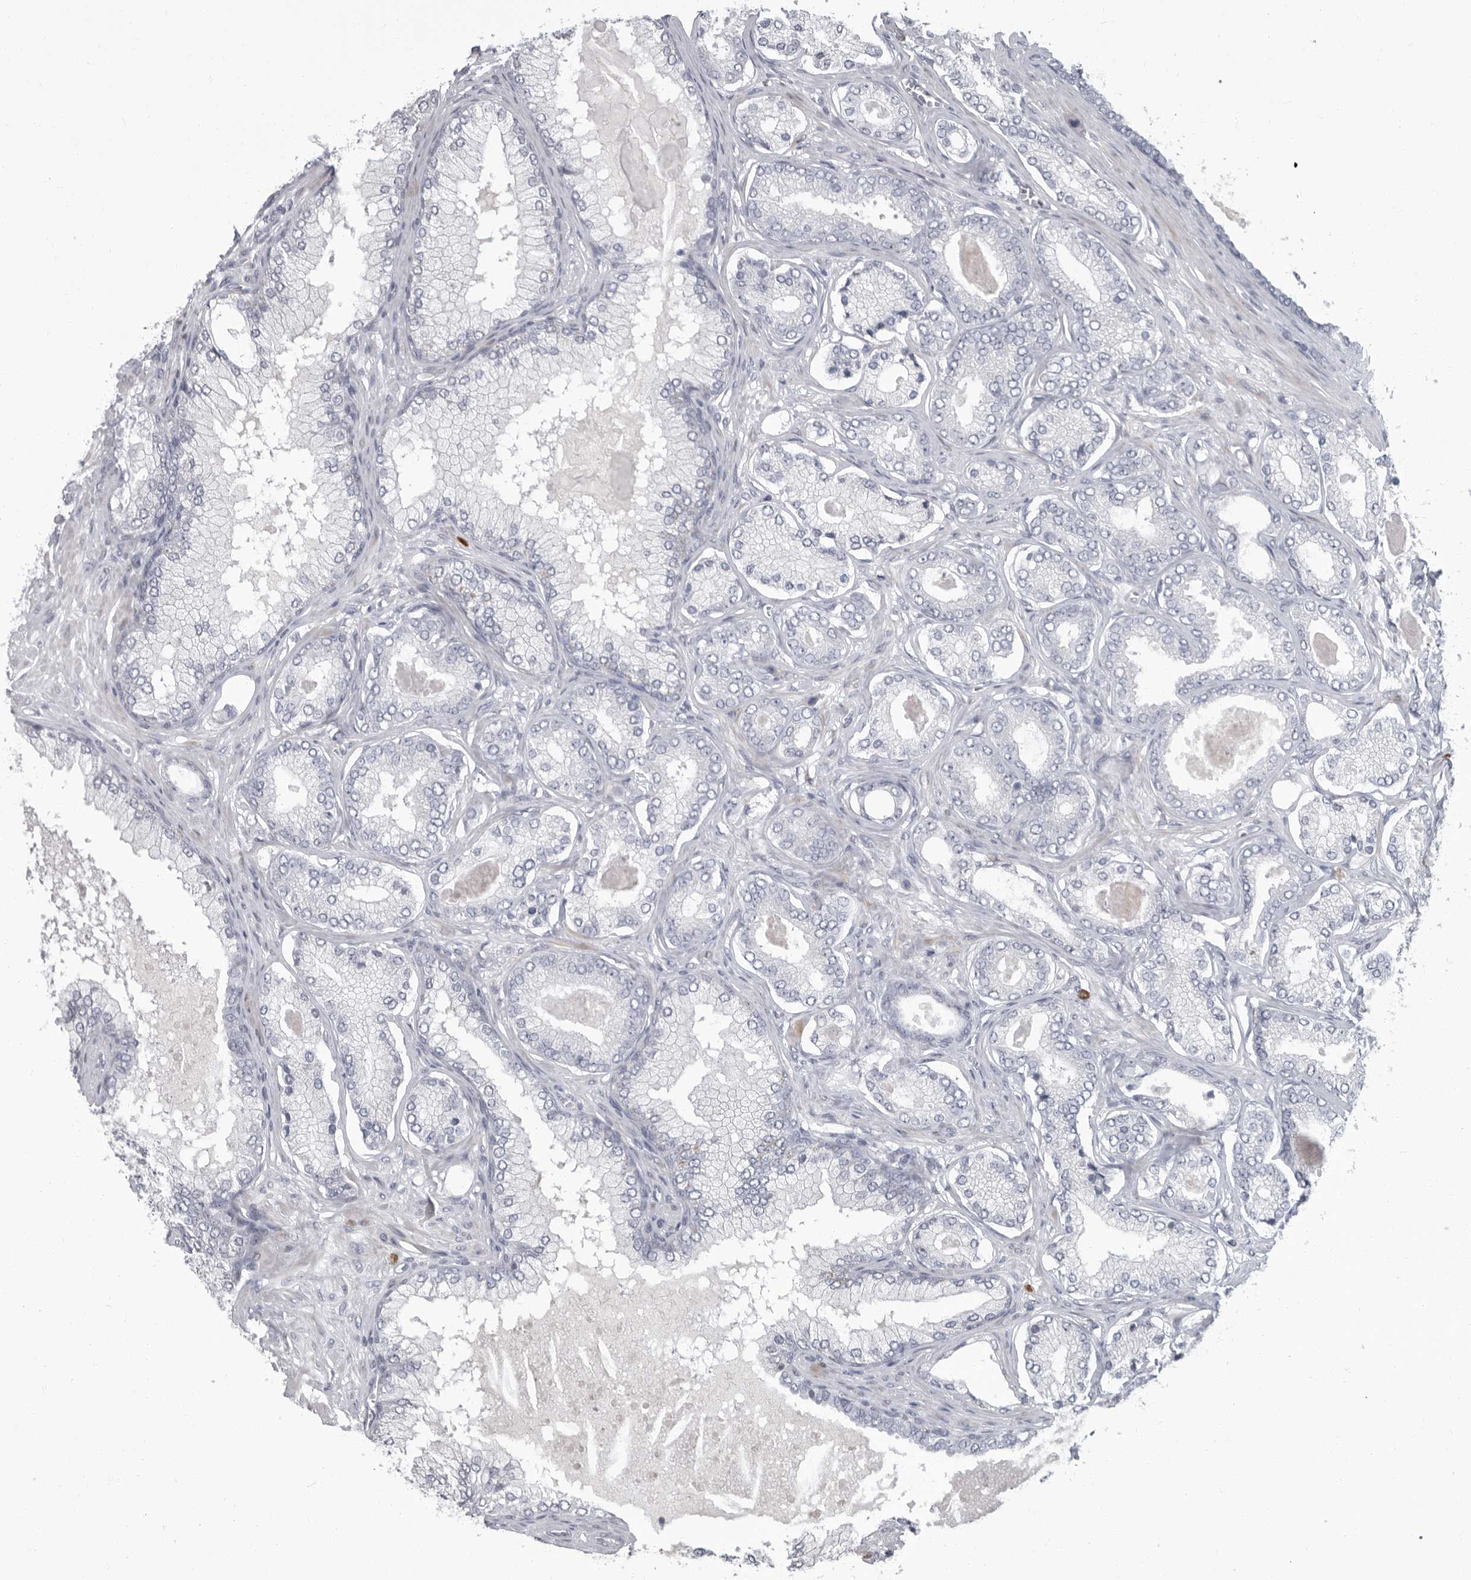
{"staining": {"intensity": "negative", "quantity": "none", "location": "none"}, "tissue": "prostate cancer", "cell_type": "Tumor cells", "image_type": "cancer", "snomed": [{"axis": "morphology", "description": "Adenocarcinoma, Low grade"}, {"axis": "topography", "description": "Prostate"}], "caption": "The photomicrograph exhibits no staining of tumor cells in adenocarcinoma (low-grade) (prostate).", "gene": "SLC25A39", "patient": {"sex": "male", "age": 70}}